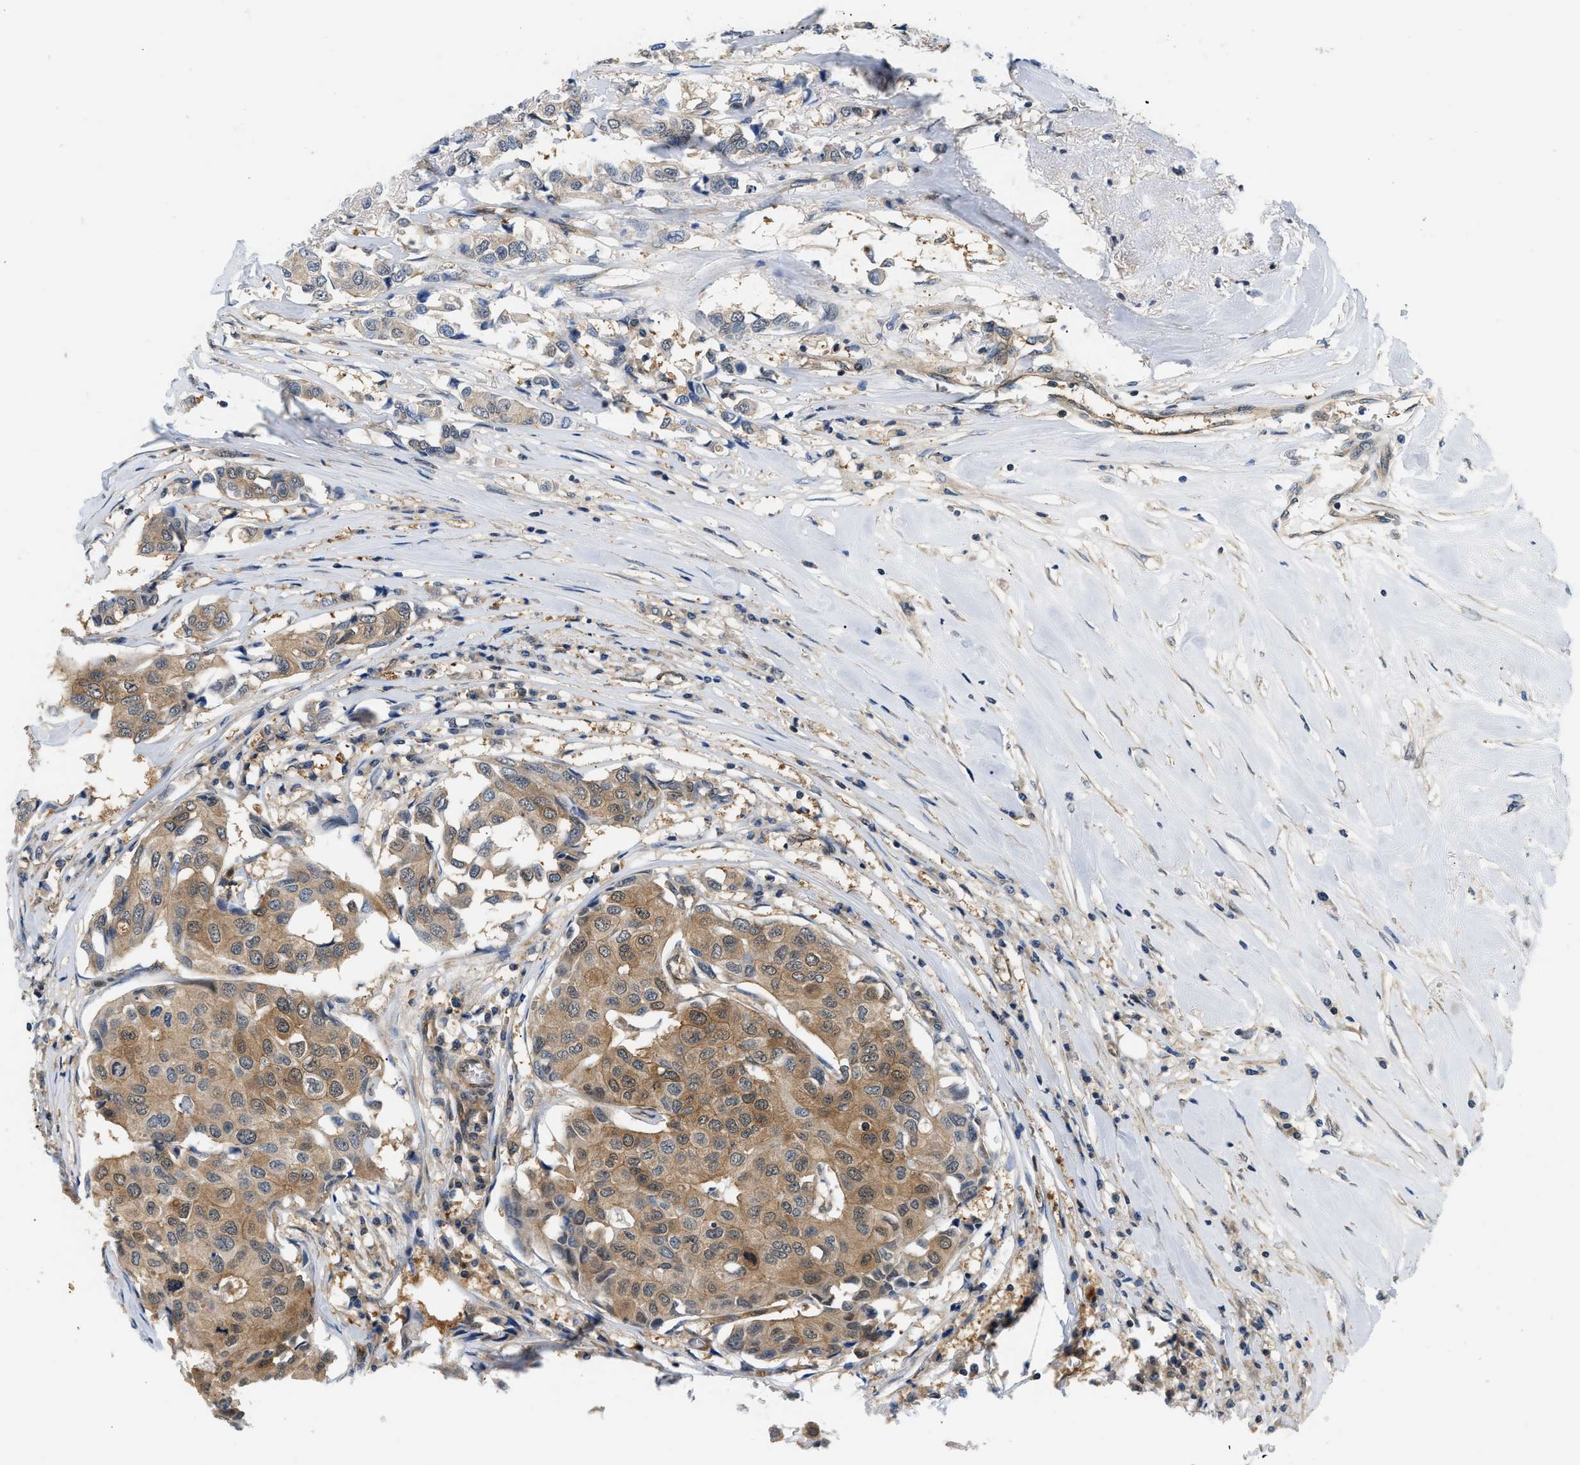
{"staining": {"intensity": "moderate", "quantity": ">75%", "location": "cytoplasmic/membranous,nuclear"}, "tissue": "breast cancer", "cell_type": "Tumor cells", "image_type": "cancer", "snomed": [{"axis": "morphology", "description": "Duct carcinoma"}, {"axis": "topography", "description": "Breast"}], "caption": "Human breast invasive ductal carcinoma stained for a protein (brown) shows moderate cytoplasmic/membranous and nuclear positive expression in approximately >75% of tumor cells.", "gene": "EIF4EBP2", "patient": {"sex": "female", "age": 80}}